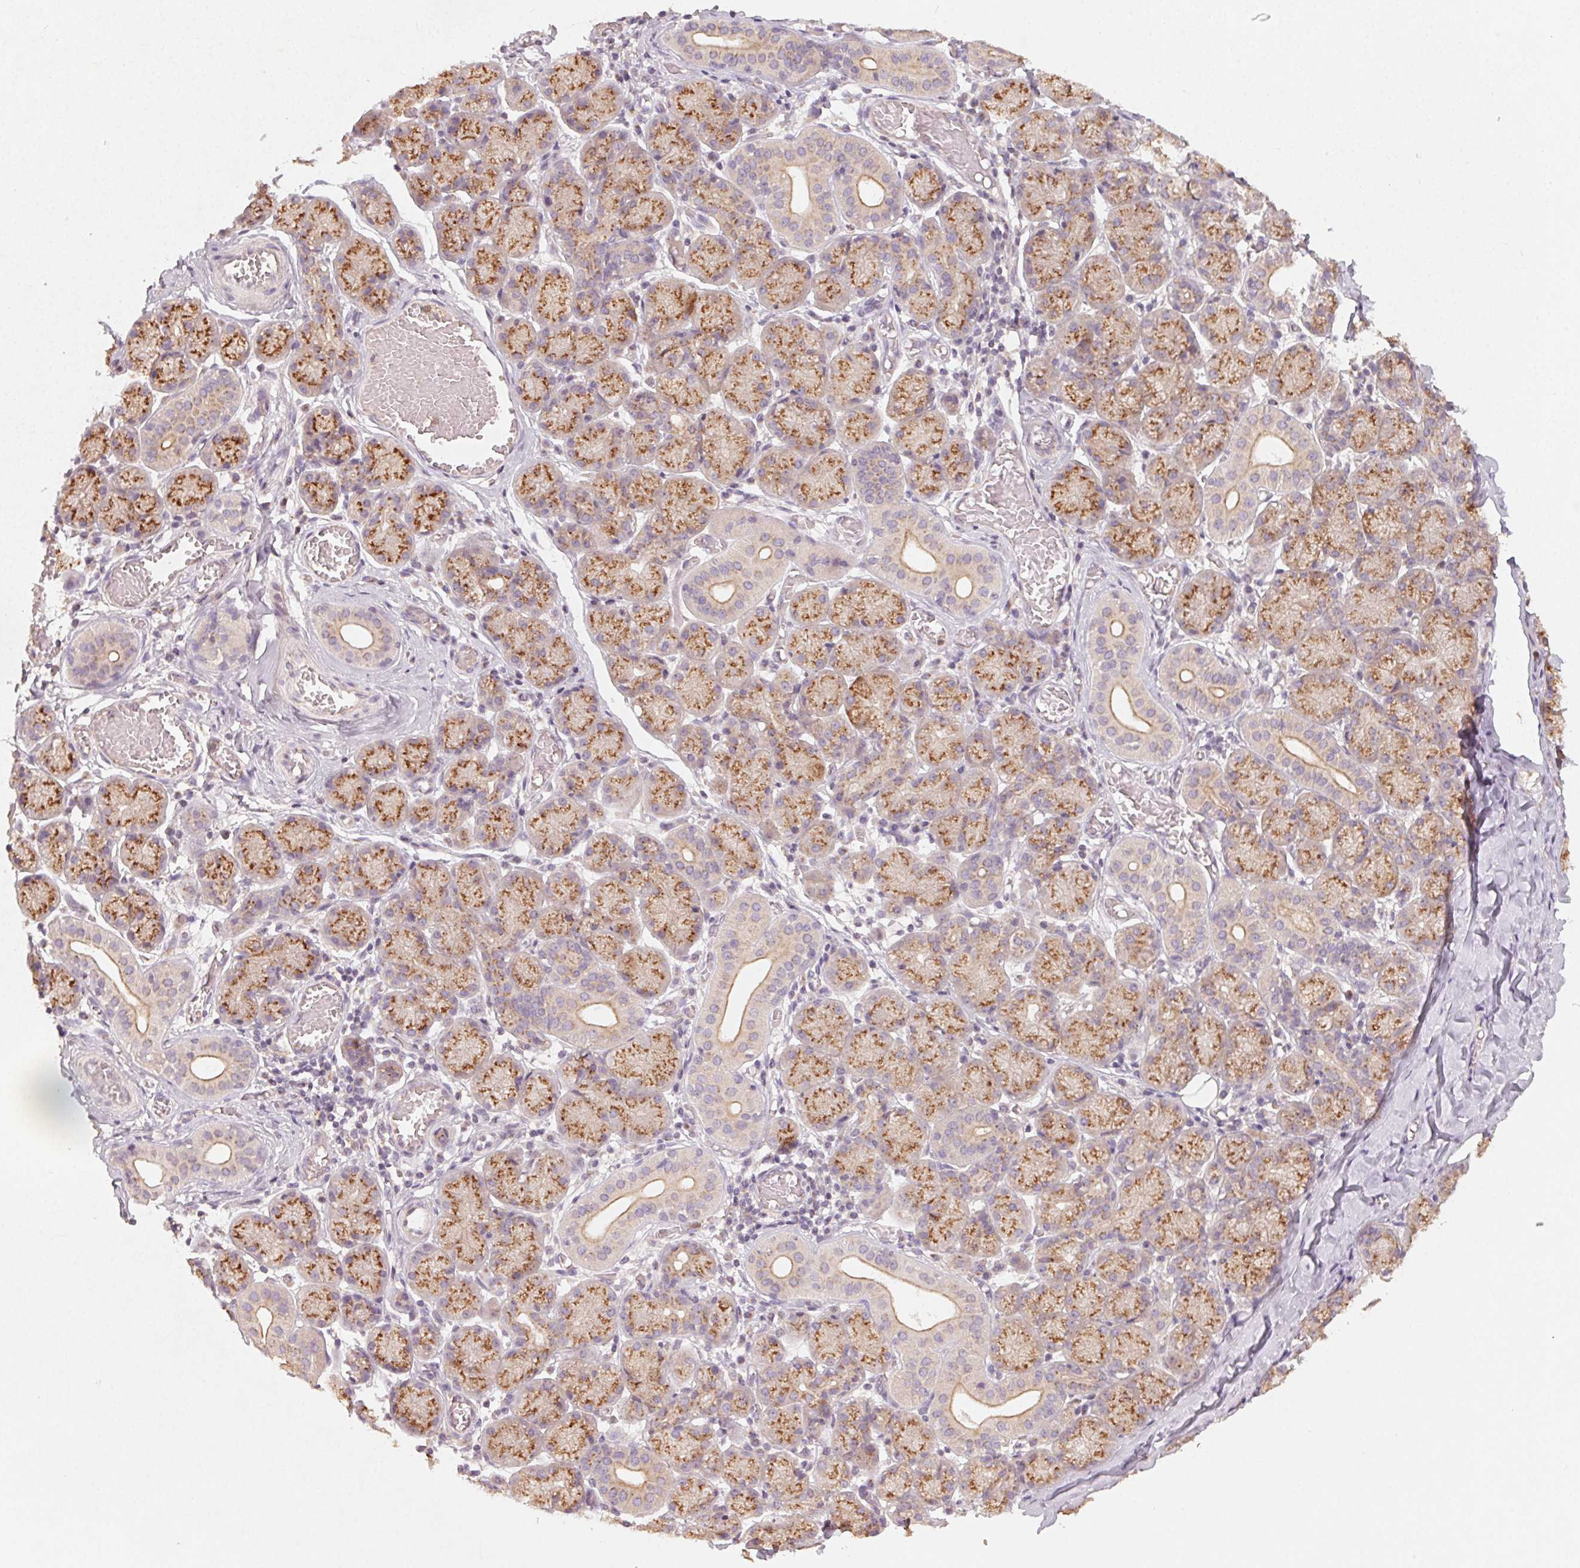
{"staining": {"intensity": "moderate", "quantity": ">75%", "location": "cytoplasmic/membranous"}, "tissue": "salivary gland", "cell_type": "Glandular cells", "image_type": "normal", "snomed": [{"axis": "morphology", "description": "Normal tissue, NOS"}, {"axis": "topography", "description": "Salivary gland"}, {"axis": "topography", "description": "Peripheral nerve tissue"}], "caption": "Immunohistochemistry (IHC) image of unremarkable human salivary gland stained for a protein (brown), which reveals medium levels of moderate cytoplasmic/membranous positivity in about >75% of glandular cells.", "gene": "AP1S1", "patient": {"sex": "female", "age": 24}}